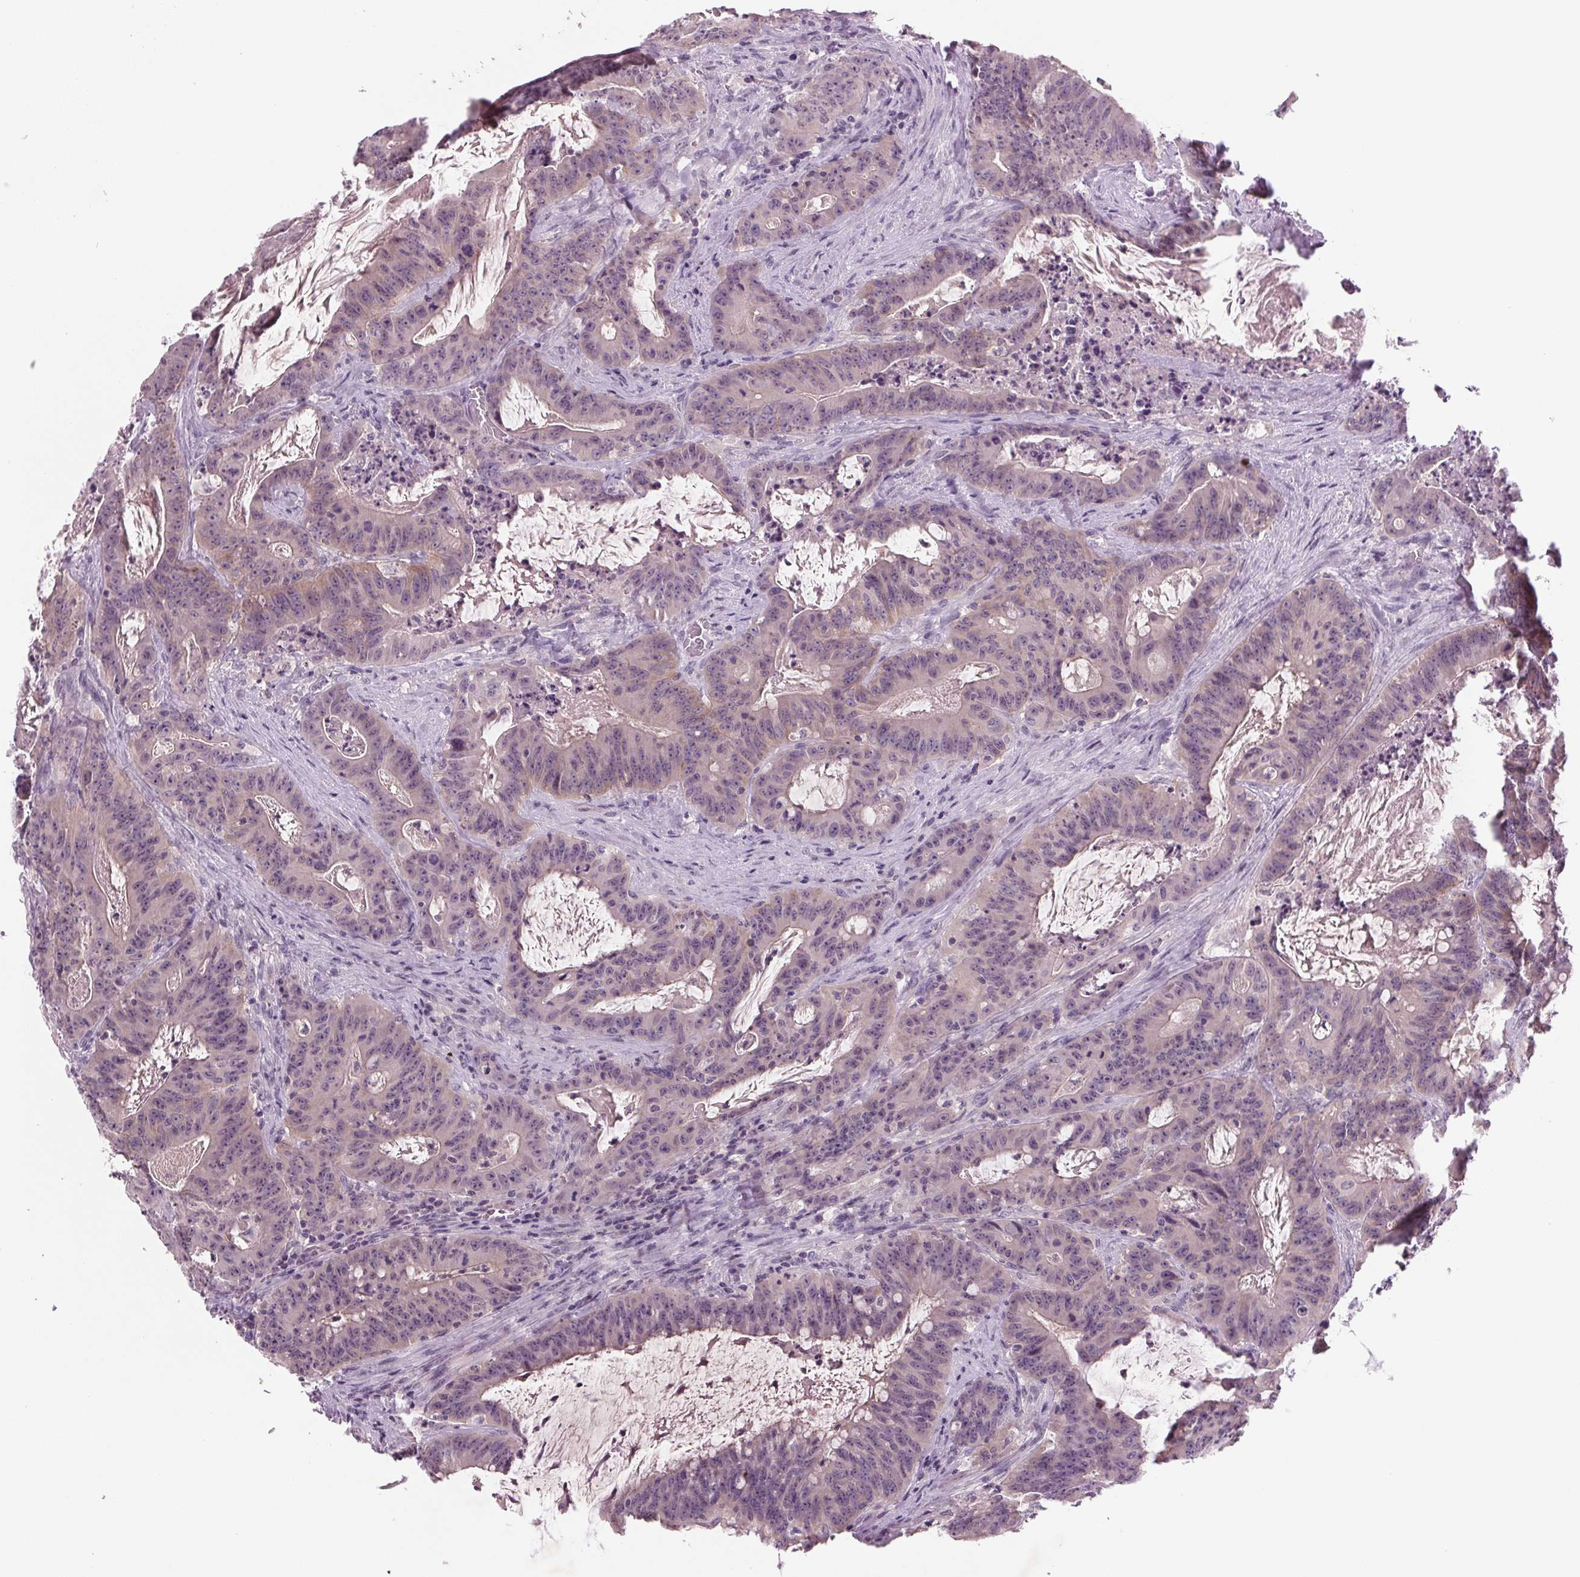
{"staining": {"intensity": "negative", "quantity": "none", "location": "none"}, "tissue": "colorectal cancer", "cell_type": "Tumor cells", "image_type": "cancer", "snomed": [{"axis": "morphology", "description": "Adenocarcinoma, NOS"}, {"axis": "topography", "description": "Colon"}], "caption": "A micrograph of human adenocarcinoma (colorectal) is negative for staining in tumor cells.", "gene": "BHLHE22", "patient": {"sex": "male", "age": 33}}